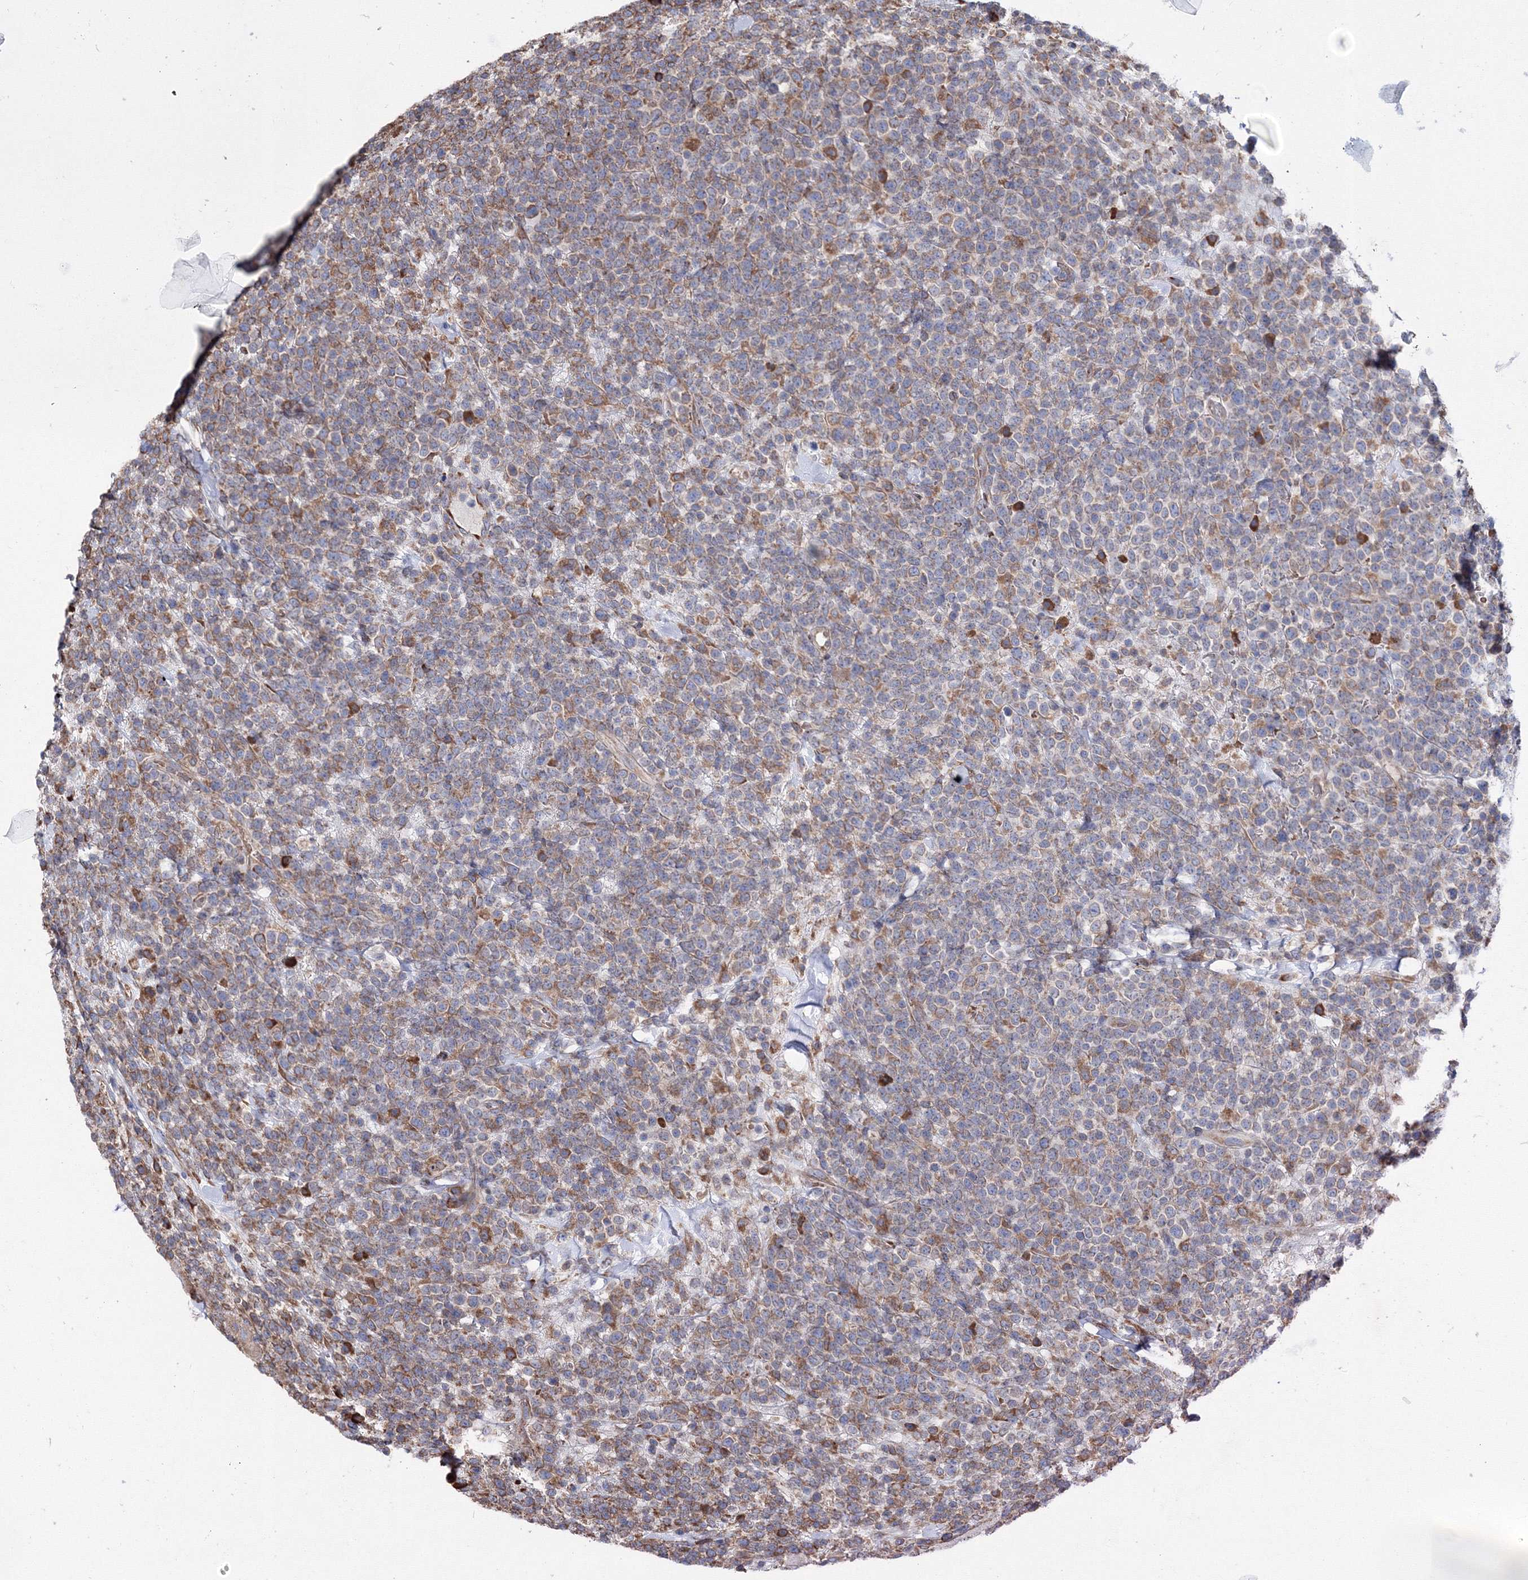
{"staining": {"intensity": "moderate", "quantity": ">75%", "location": "cytoplasmic/membranous"}, "tissue": "lymphoma", "cell_type": "Tumor cells", "image_type": "cancer", "snomed": [{"axis": "morphology", "description": "Malignant lymphoma, non-Hodgkin's type, High grade"}, {"axis": "topography", "description": "Colon"}], "caption": "Immunohistochemistry of lymphoma exhibits medium levels of moderate cytoplasmic/membranous expression in approximately >75% of tumor cells.", "gene": "VPS8", "patient": {"sex": "female", "age": 53}}